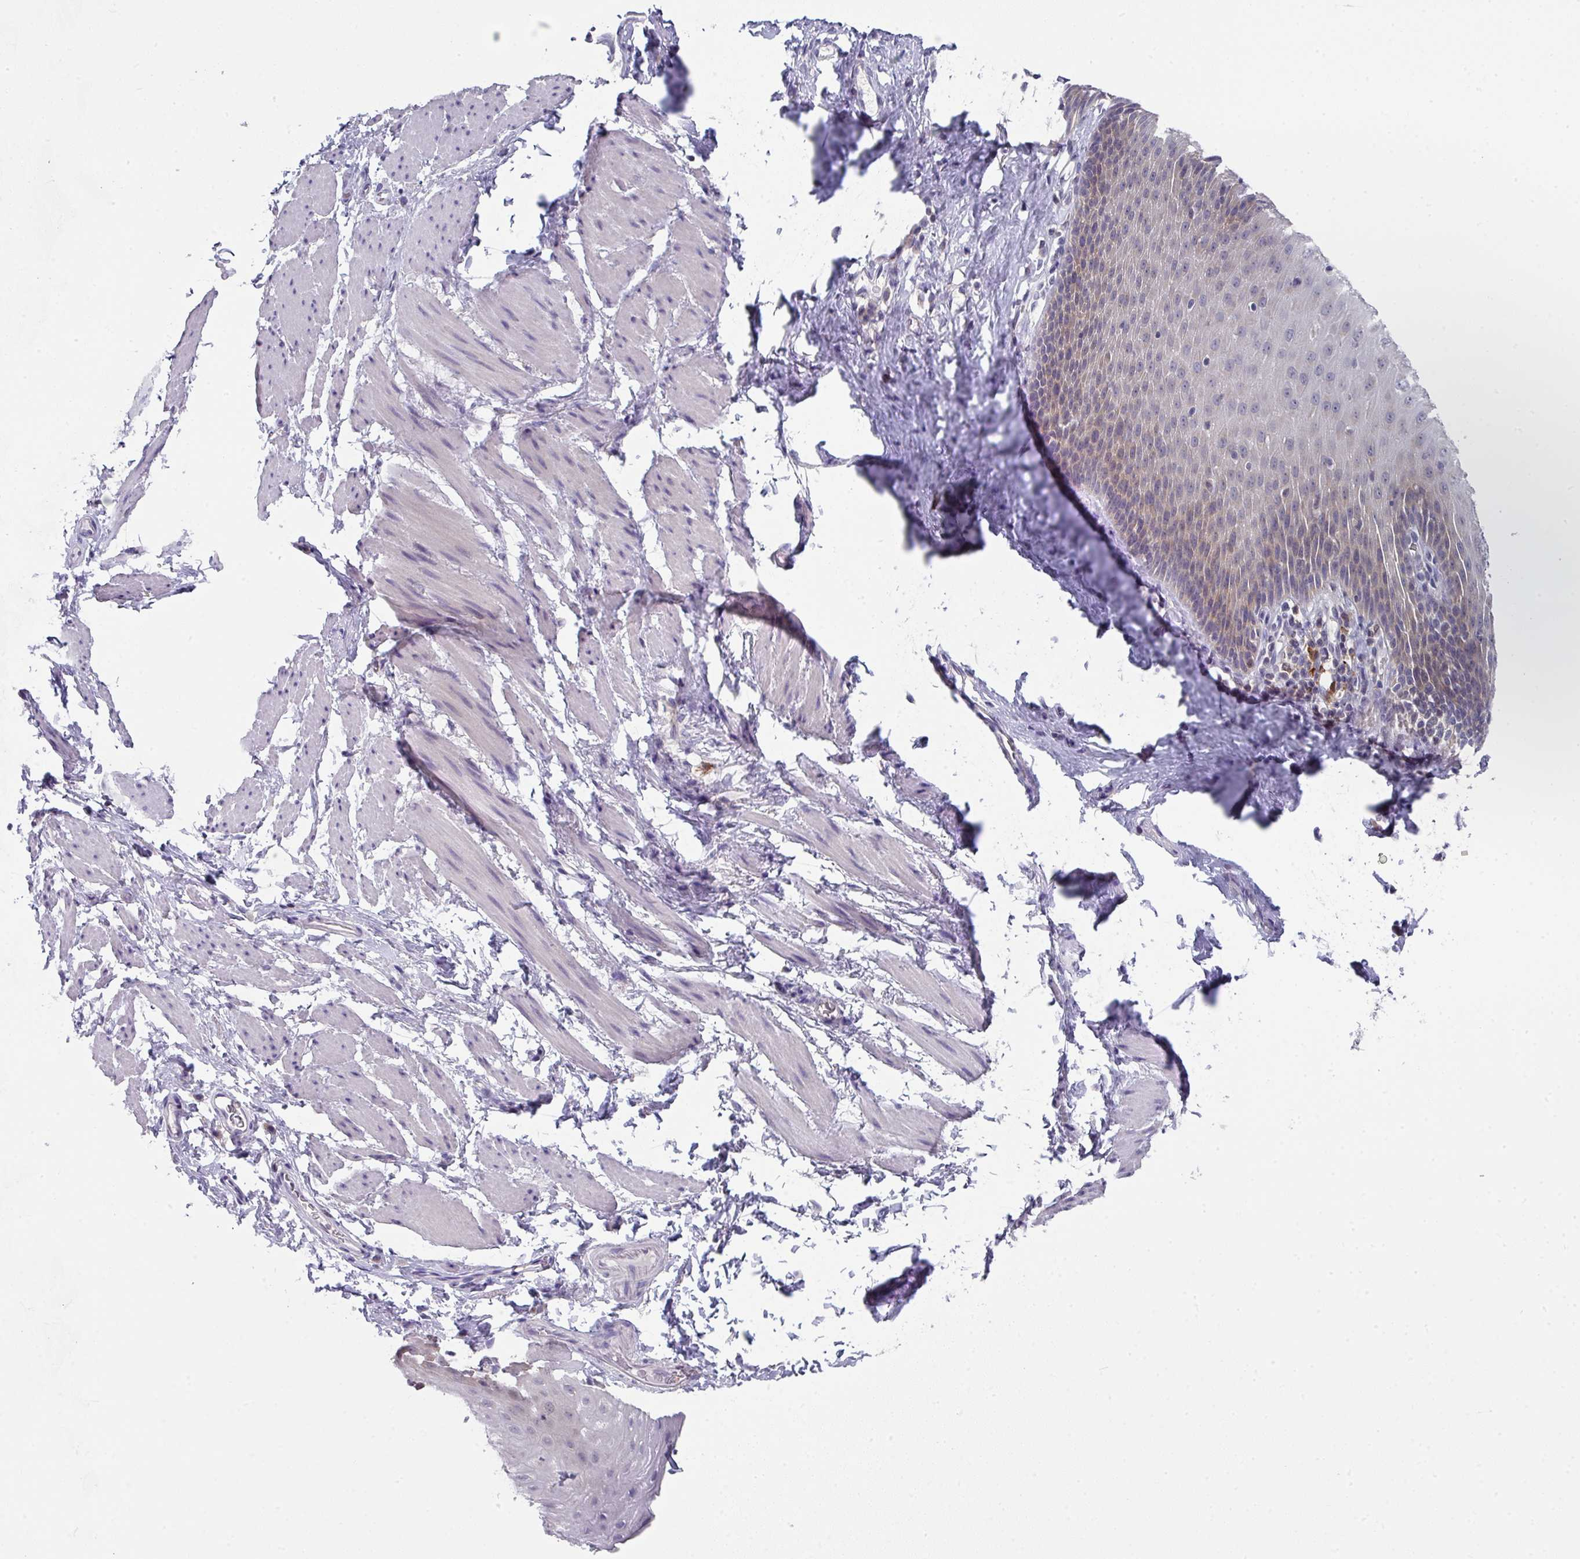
{"staining": {"intensity": "weak", "quantity": "<25%", "location": "cytoplasmic/membranous"}, "tissue": "esophagus", "cell_type": "Squamous epithelial cells", "image_type": "normal", "snomed": [{"axis": "morphology", "description": "Normal tissue, NOS"}, {"axis": "topography", "description": "Esophagus"}], "caption": "Immunohistochemistry (IHC) photomicrograph of benign human esophagus stained for a protein (brown), which demonstrates no positivity in squamous epithelial cells.", "gene": "DCAF12L1", "patient": {"sex": "female", "age": 61}}